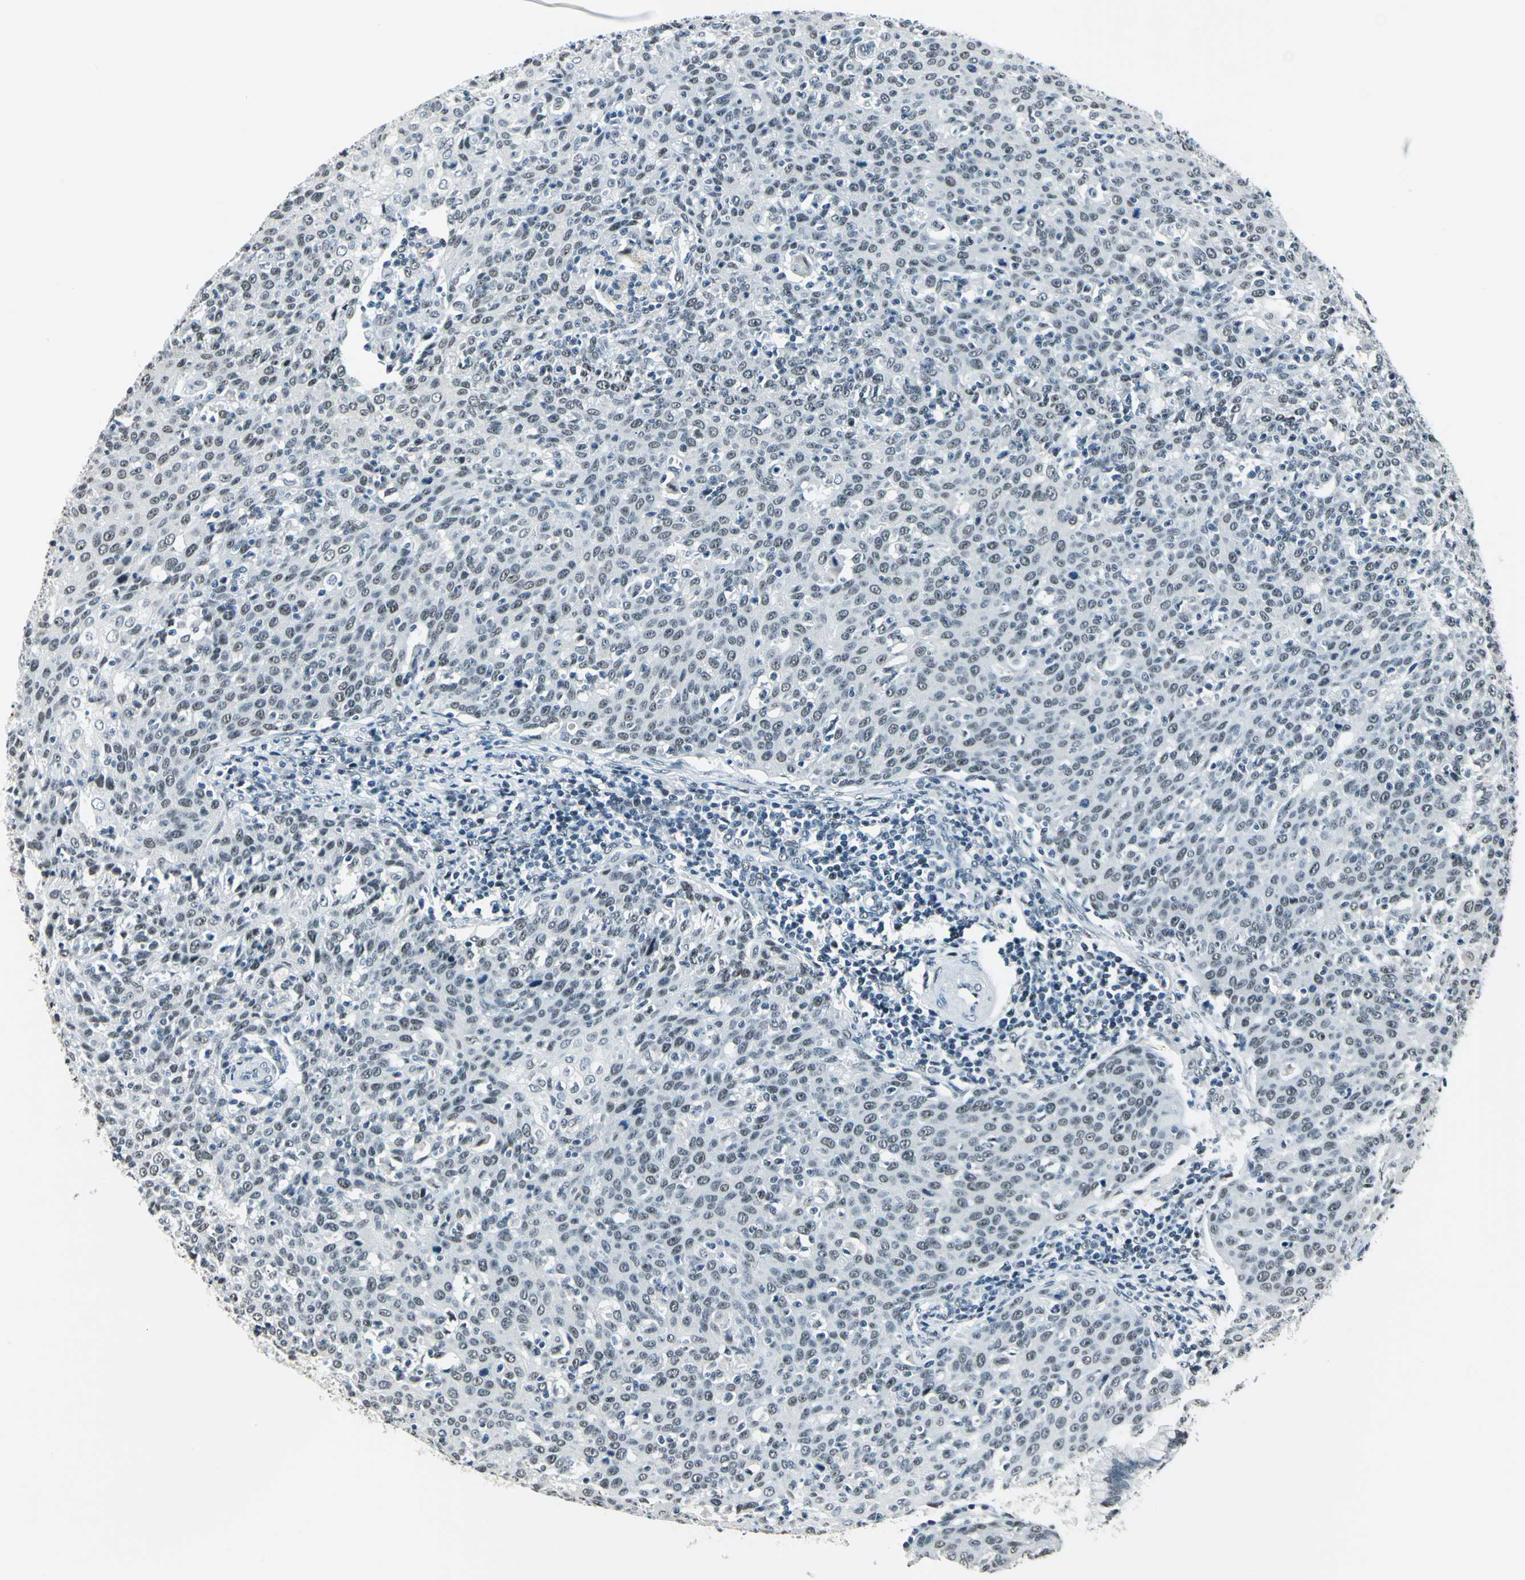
{"staining": {"intensity": "moderate", "quantity": ">75%", "location": "nuclear"}, "tissue": "cervical cancer", "cell_type": "Tumor cells", "image_type": "cancer", "snomed": [{"axis": "morphology", "description": "Squamous cell carcinoma, NOS"}, {"axis": "topography", "description": "Cervix"}], "caption": "The immunohistochemical stain highlights moderate nuclear expression in tumor cells of cervical squamous cell carcinoma tissue. (DAB (3,3'-diaminobenzidine) IHC, brown staining for protein, blue staining for nuclei).", "gene": "KAT6B", "patient": {"sex": "female", "age": 38}}